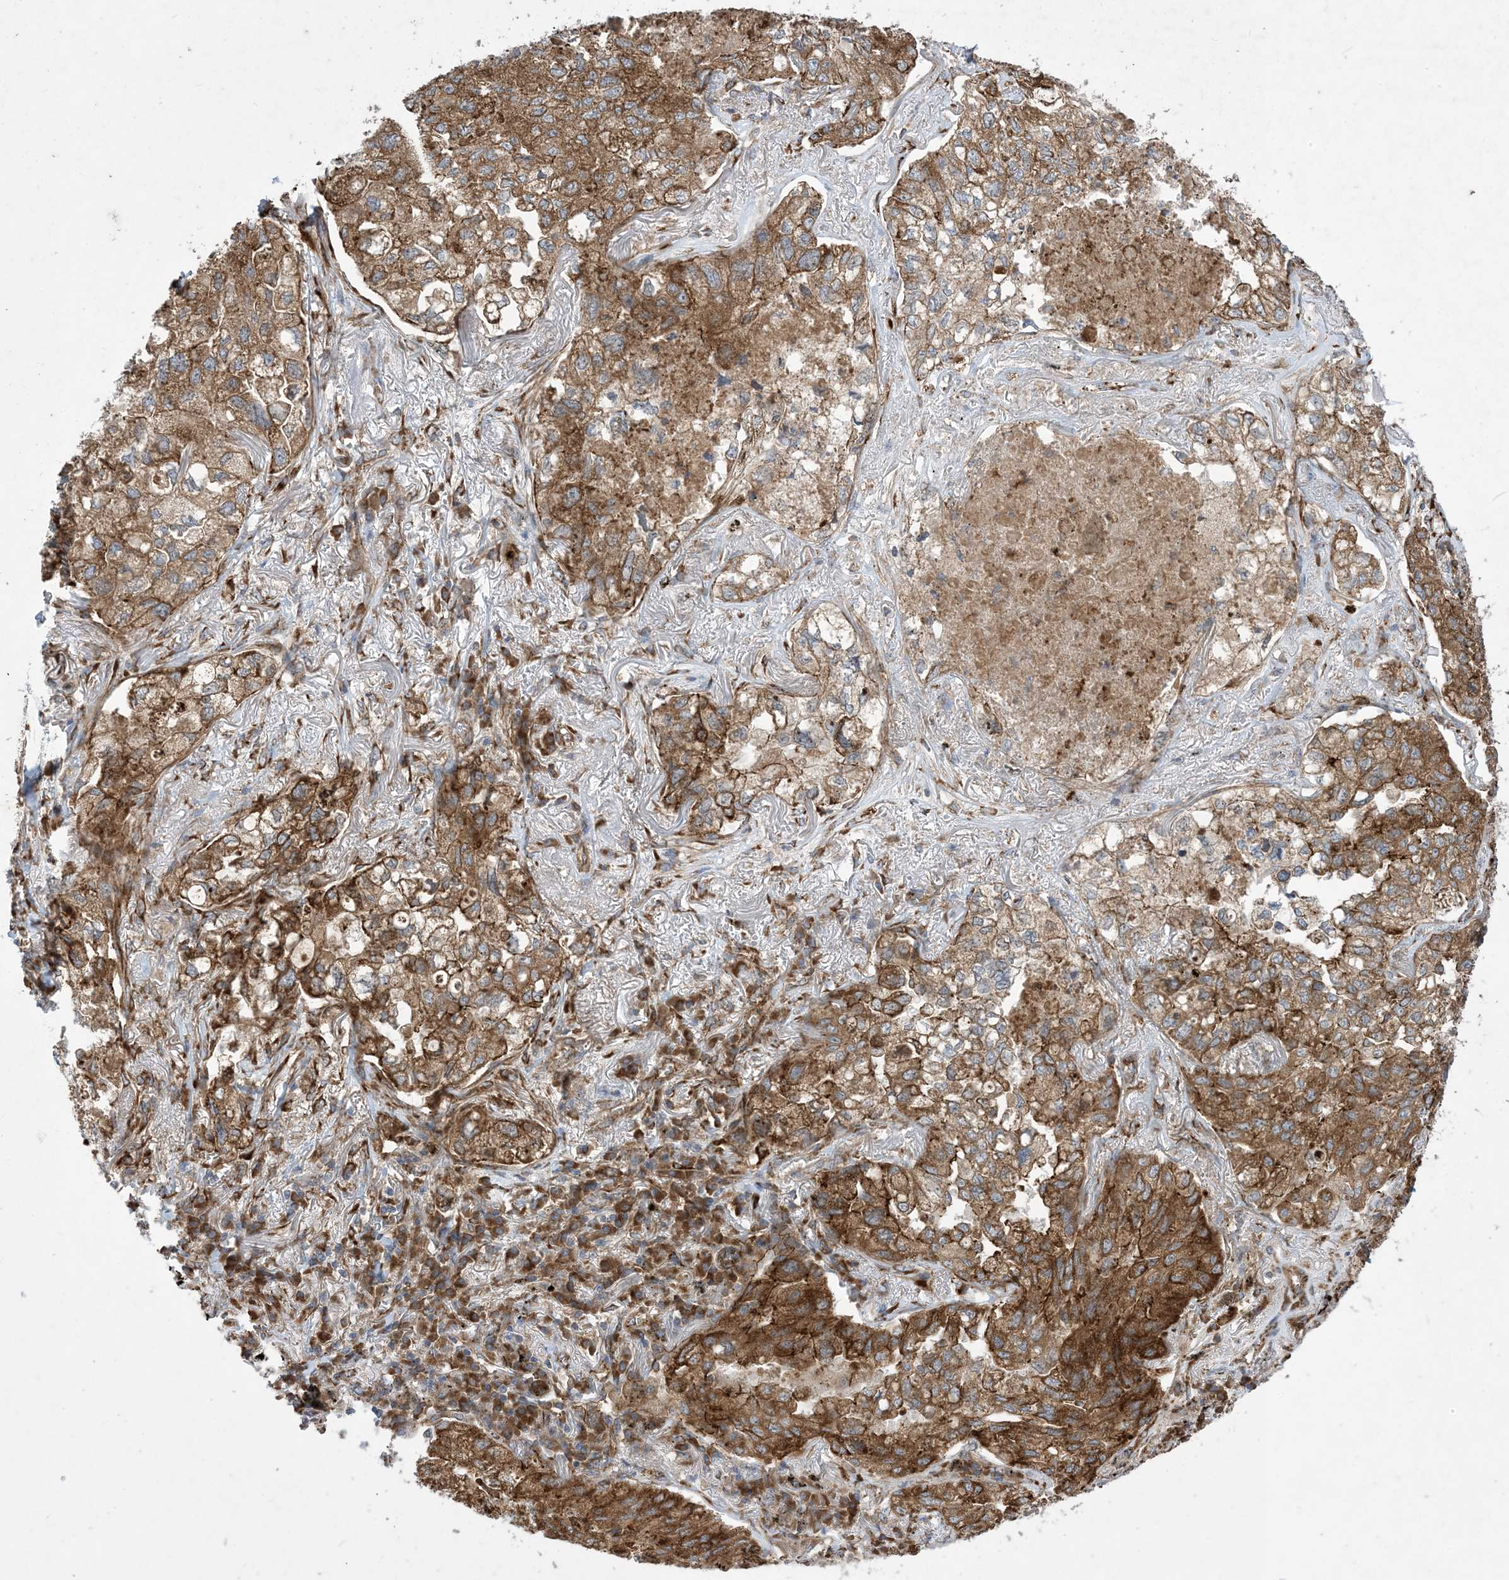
{"staining": {"intensity": "moderate", "quantity": ">75%", "location": "cytoplasmic/membranous"}, "tissue": "lung cancer", "cell_type": "Tumor cells", "image_type": "cancer", "snomed": [{"axis": "morphology", "description": "Adenocarcinoma, NOS"}, {"axis": "topography", "description": "Lung"}], "caption": "Adenocarcinoma (lung) stained with a brown dye shows moderate cytoplasmic/membranous positive staining in approximately >75% of tumor cells.", "gene": "OTOP1", "patient": {"sex": "male", "age": 65}}